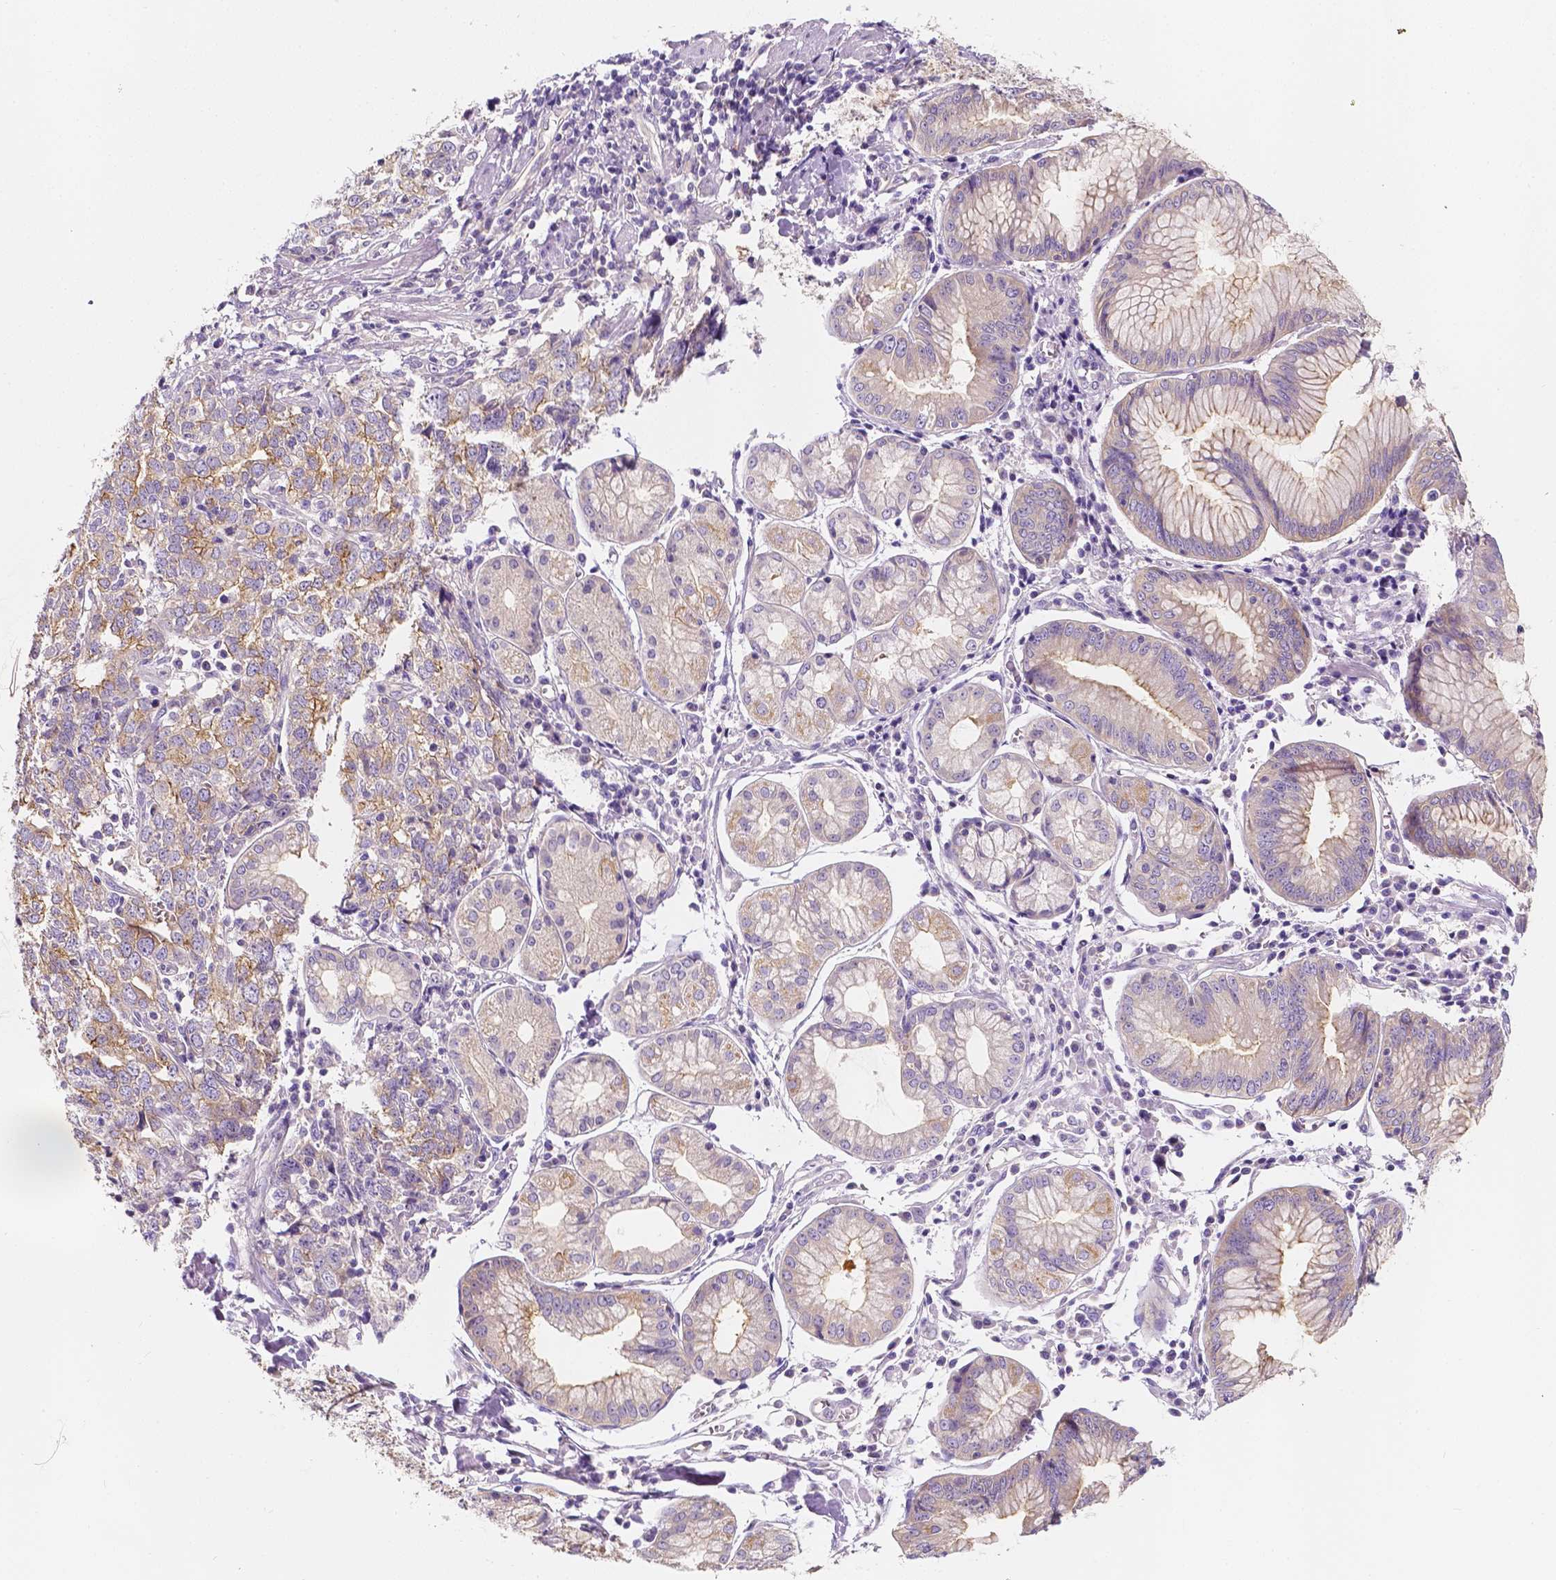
{"staining": {"intensity": "weak", "quantity": "<25%", "location": "cytoplasmic/membranous"}, "tissue": "stomach cancer", "cell_type": "Tumor cells", "image_type": "cancer", "snomed": [{"axis": "morphology", "description": "Adenocarcinoma, NOS"}, {"axis": "topography", "description": "Stomach, upper"}], "caption": "IHC histopathology image of neoplastic tissue: human stomach cancer stained with DAB exhibits no significant protein staining in tumor cells. (Immunohistochemistry (ihc), brightfield microscopy, high magnification).", "gene": "SIRT2", "patient": {"sex": "male", "age": 81}}